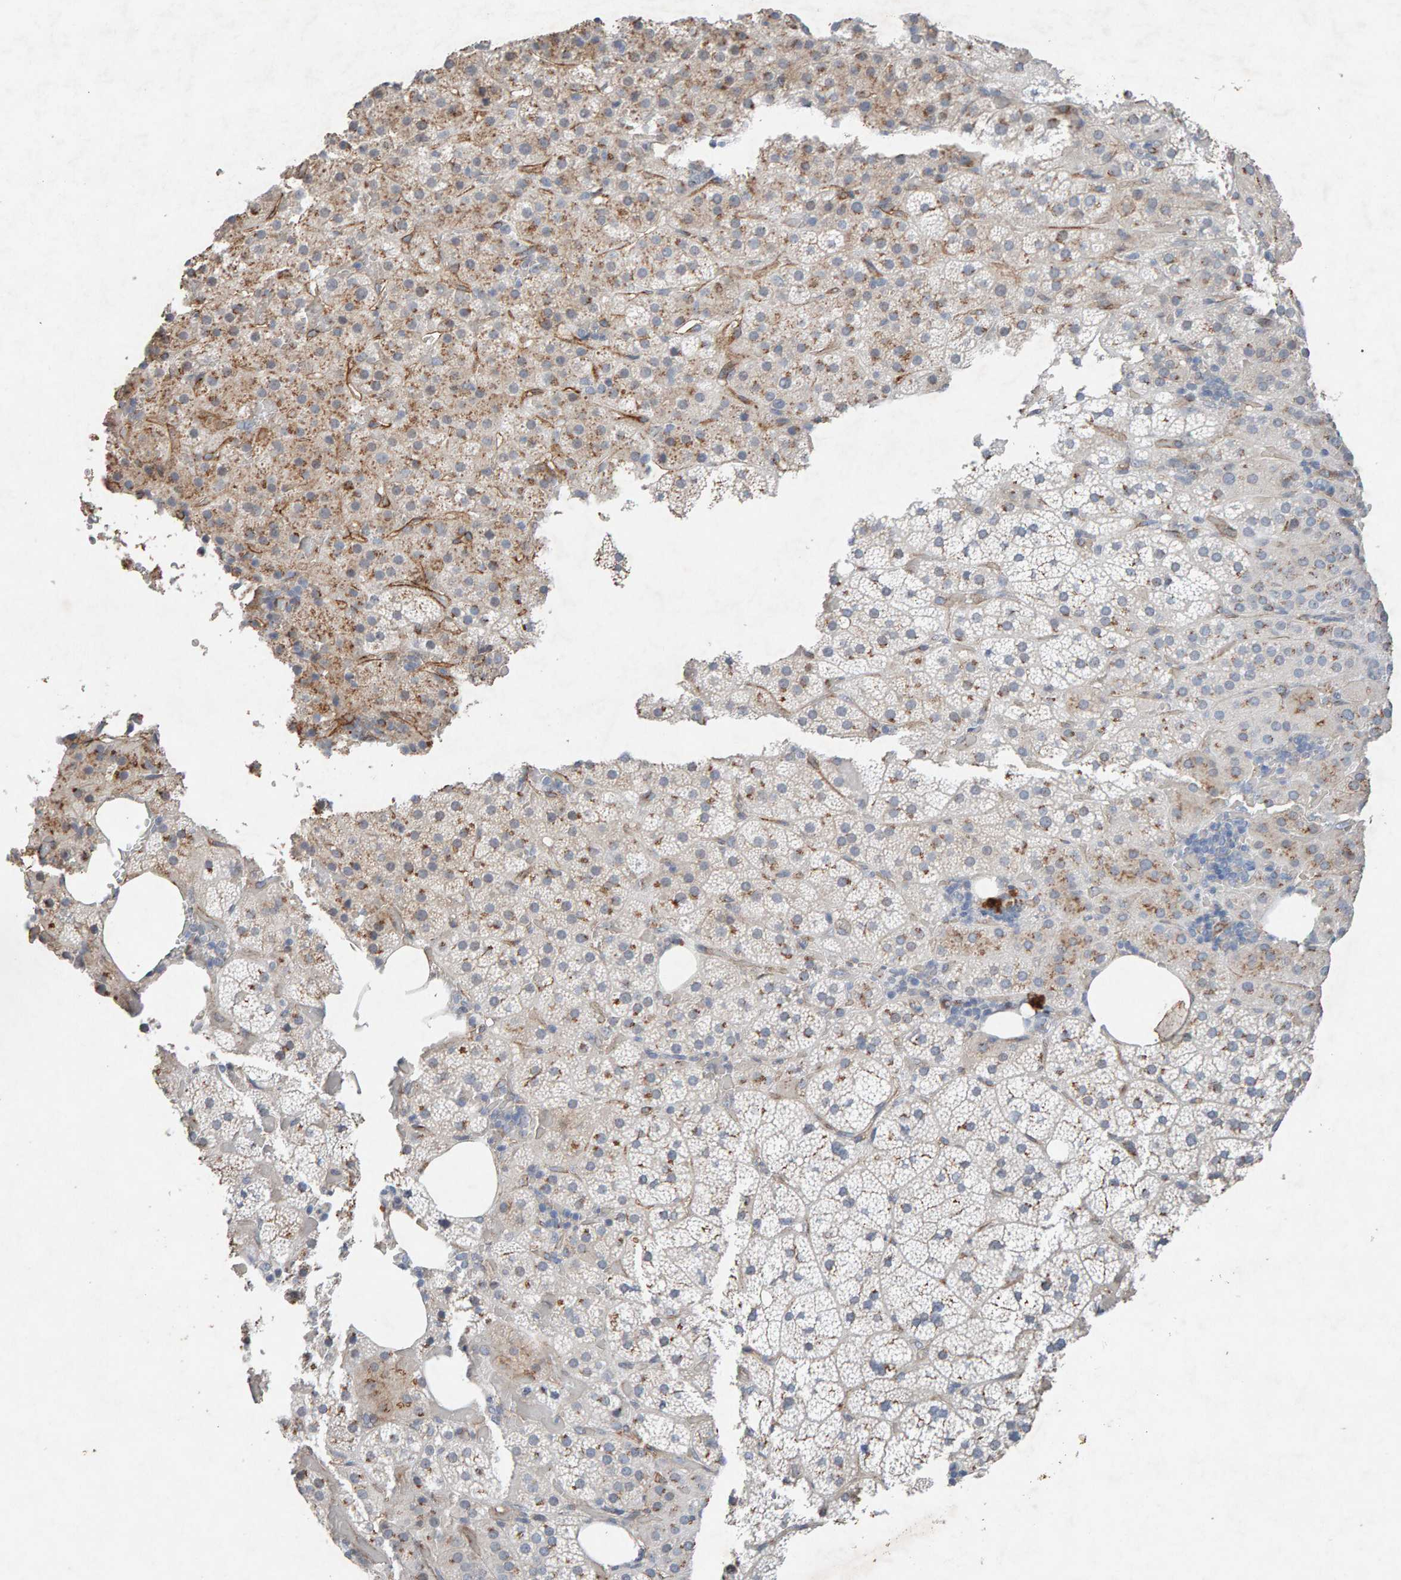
{"staining": {"intensity": "weak", "quantity": "25%-75%", "location": "cytoplasmic/membranous"}, "tissue": "adrenal gland", "cell_type": "Glandular cells", "image_type": "normal", "snomed": [{"axis": "morphology", "description": "Normal tissue, NOS"}, {"axis": "topography", "description": "Adrenal gland"}], "caption": "An image showing weak cytoplasmic/membranous expression in about 25%-75% of glandular cells in unremarkable adrenal gland, as visualized by brown immunohistochemical staining.", "gene": "PTPRM", "patient": {"sex": "female", "age": 59}}